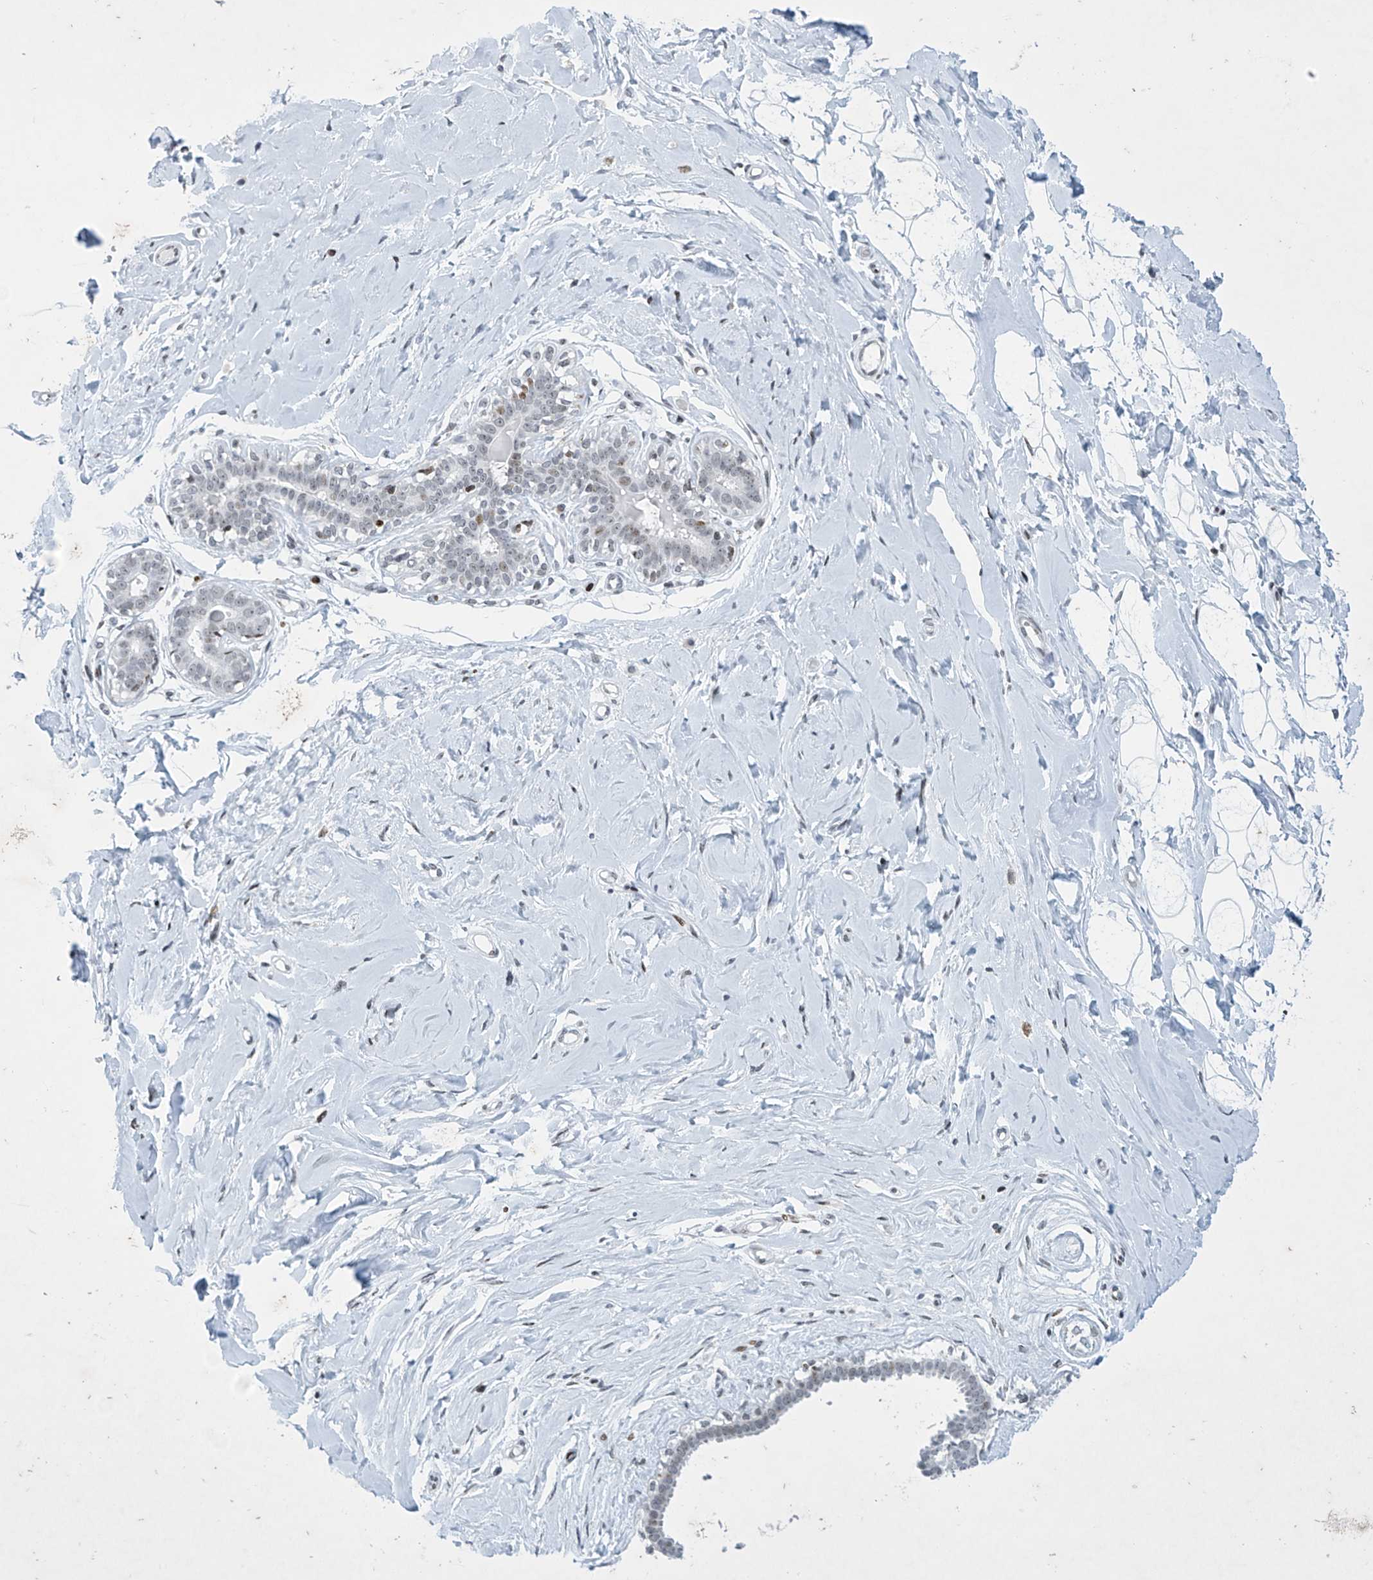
{"staining": {"intensity": "negative", "quantity": "none", "location": "none"}, "tissue": "breast", "cell_type": "Adipocytes", "image_type": "normal", "snomed": [{"axis": "morphology", "description": "Normal tissue, NOS"}, {"axis": "morphology", "description": "Adenoma, NOS"}, {"axis": "topography", "description": "Breast"}], "caption": "Immunohistochemistry (IHC) micrograph of benign breast: human breast stained with DAB exhibits no significant protein staining in adipocytes. (Stains: DAB (3,3'-diaminobenzidine) immunohistochemistry (IHC) with hematoxylin counter stain, Microscopy: brightfield microscopy at high magnification).", "gene": "RFX7", "patient": {"sex": "female", "age": 23}}